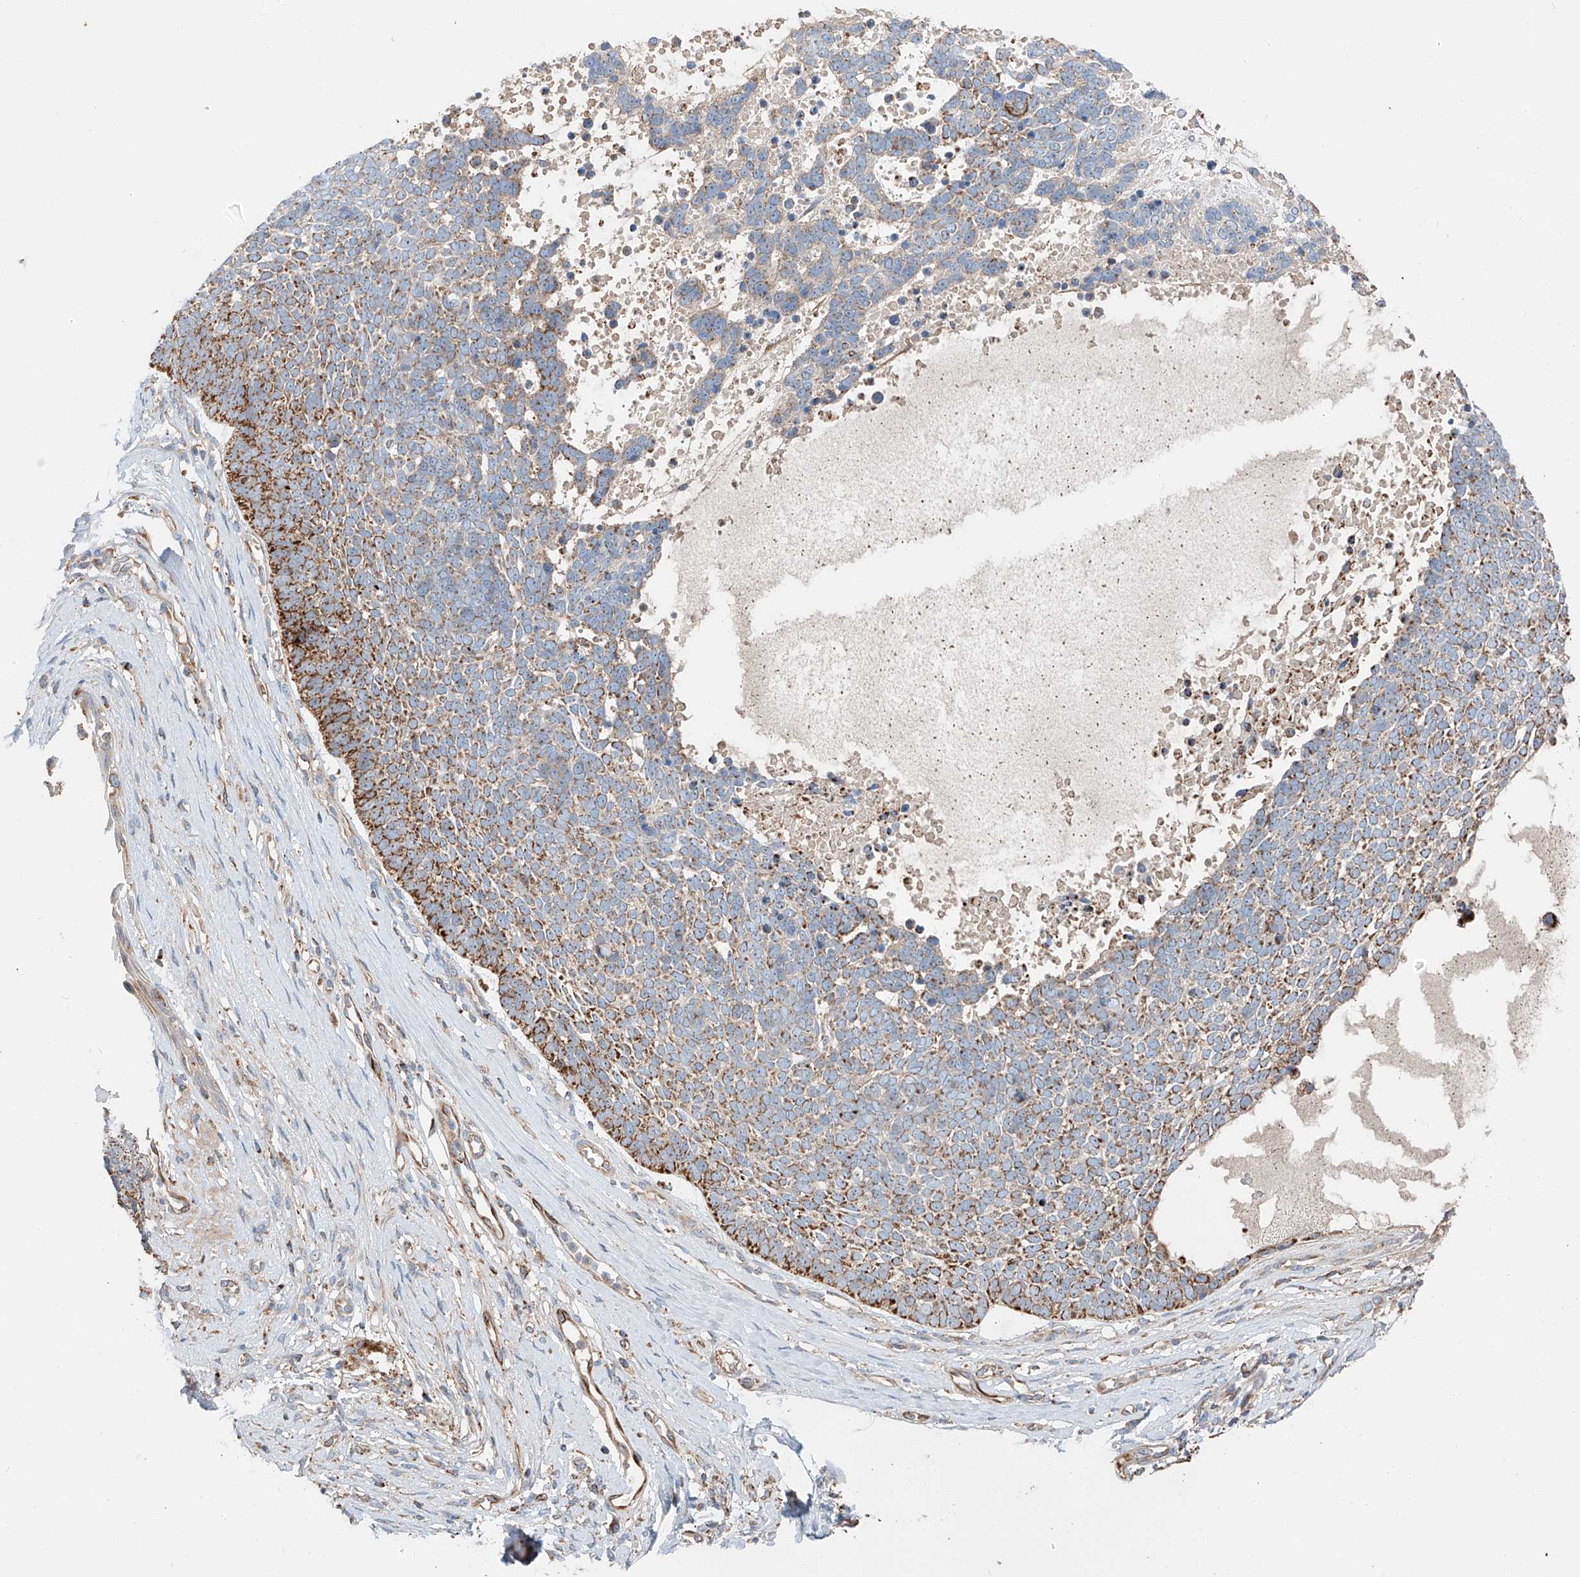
{"staining": {"intensity": "strong", "quantity": "25%-75%", "location": "cytoplasmic/membranous"}, "tissue": "skin cancer", "cell_type": "Tumor cells", "image_type": "cancer", "snomed": [{"axis": "morphology", "description": "Basal cell carcinoma"}, {"axis": "topography", "description": "Skin"}], "caption": "DAB immunohistochemical staining of basal cell carcinoma (skin) exhibits strong cytoplasmic/membranous protein positivity in about 25%-75% of tumor cells. (DAB IHC, brown staining for protein, blue staining for nuclei).", "gene": "RUSC1", "patient": {"sex": "female", "age": 81}}